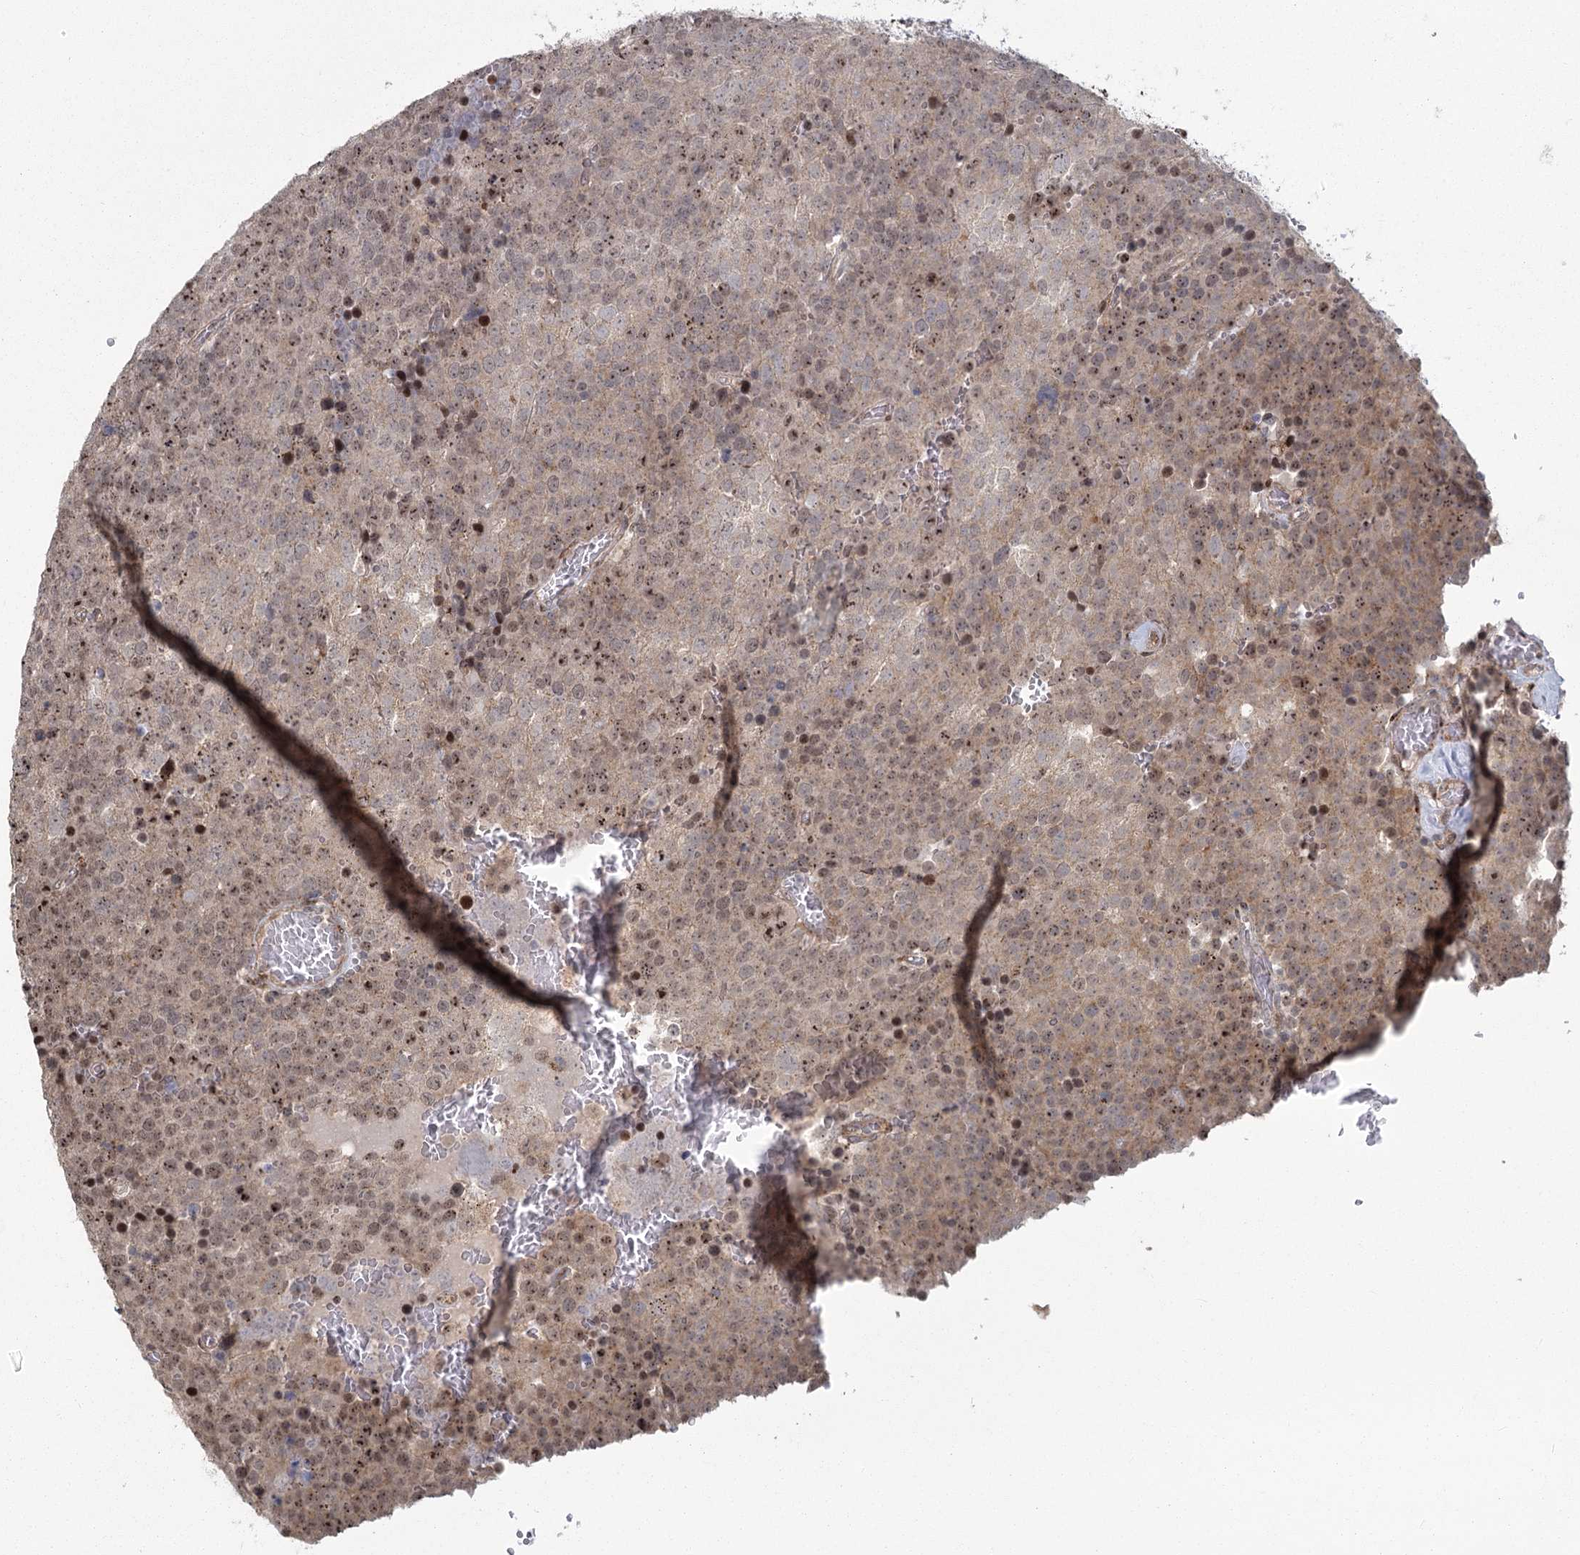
{"staining": {"intensity": "moderate", "quantity": ">75%", "location": "nuclear"}, "tissue": "testis cancer", "cell_type": "Tumor cells", "image_type": "cancer", "snomed": [{"axis": "morphology", "description": "Seminoma, NOS"}, {"axis": "topography", "description": "Testis"}], "caption": "Immunohistochemistry (IHC) micrograph of neoplastic tissue: human seminoma (testis) stained using IHC reveals medium levels of moderate protein expression localized specifically in the nuclear of tumor cells, appearing as a nuclear brown color.", "gene": "PARM1", "patient": {"sex": "male", "age": 71}}